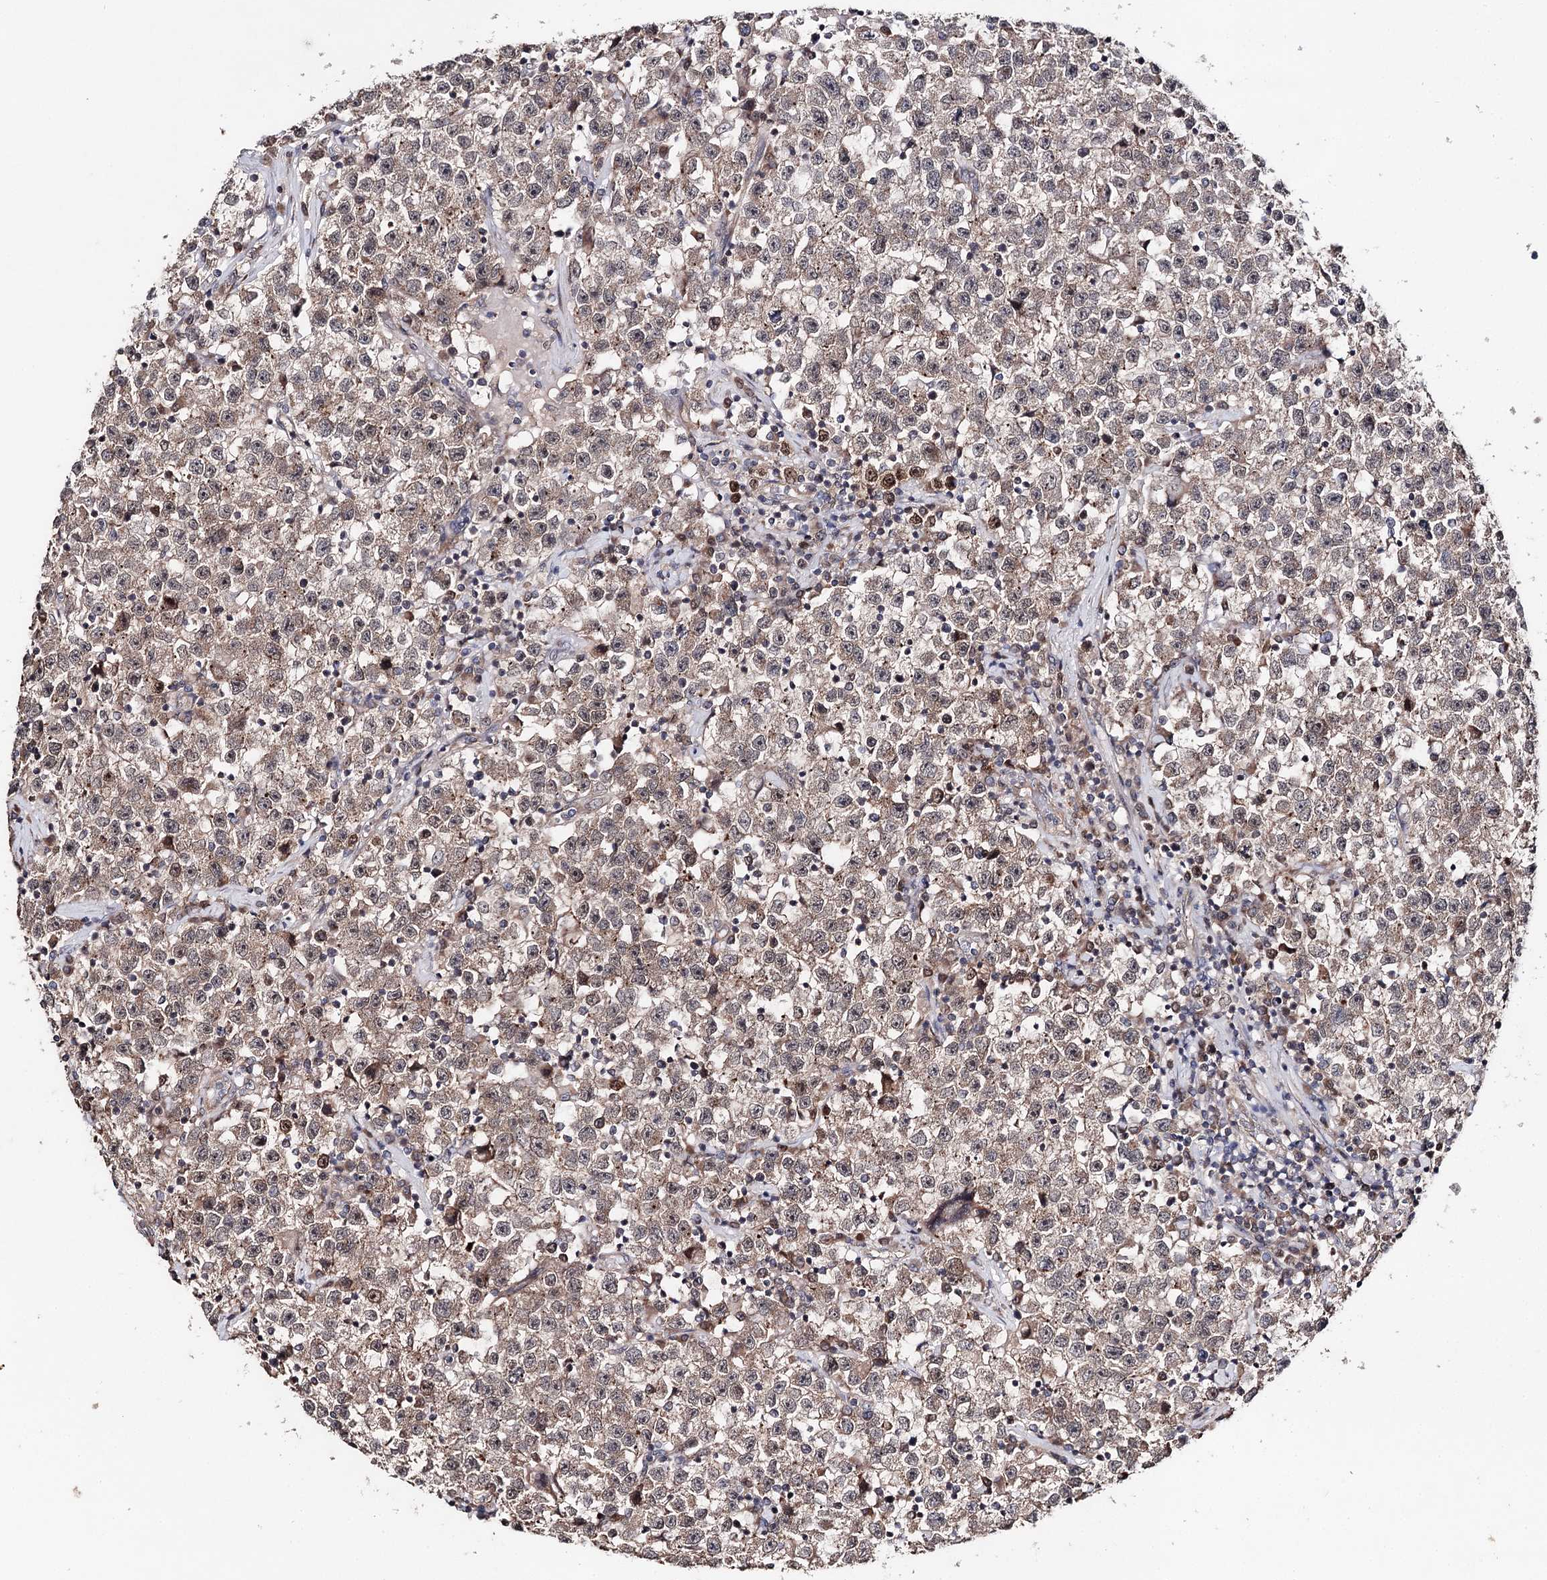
{"staining": {"intensity": "weak", "quantity": "25%-75%", "location": "cytoplasmic/membranous,nuclear"}, "tissue": "testis cancer", "cell_type": "Tumor cells", "image_type": "cancer", "snomed": [{"axis": "morphology", "description": "Seminoma, NOS"}, {"axis": "topography", "description": "Testis"}], "caption": "A low amount of weak cytoplasmic/membranous and nuclear staining is seen in approximately 25%-75% of tumor cells in testis cancer tissue. The protein is stained brown, and the nuclei are stained in blue (DAB (3,3'-diaminobenzidine) IHC with brightfield microscopy, high magnification).", "gene": "NOPCHAP1", "patient": {"sex": "male", "age": 22}}